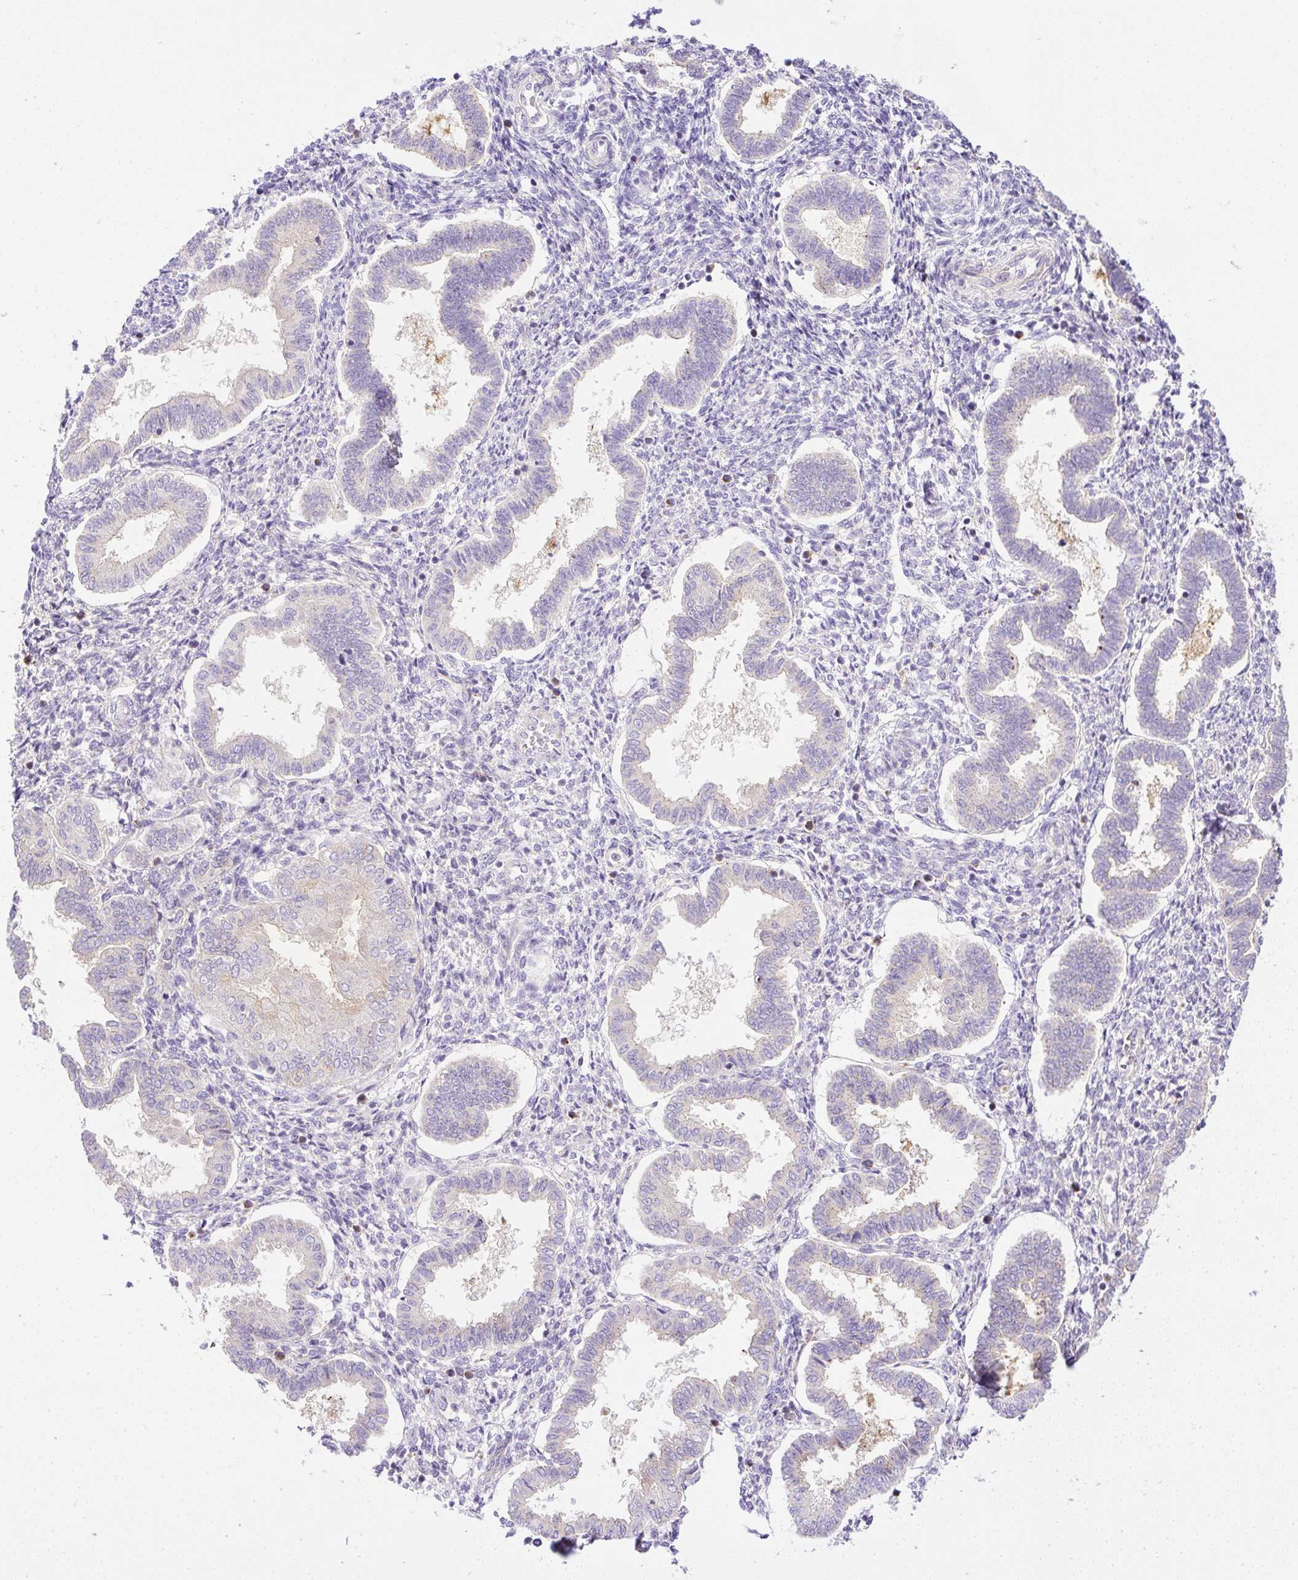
{"staining": {"intensity": "negative", "quantity": "none", "location": "none"}, "tissue": "endometrium", "cell_type": "Cells in endometrial stroma", "image_type": "normal", "snomed": [{"axis": "morphology", "description": "Normal tissue, NOS"}, {"axis": "topography", "description": "Endometrium"}], "caption": "This is an IHC histopathology image of unremarkable endometrium. There is no expression in cells in endometrial stroma.", "gene": "CFAP47", "patient": {"sex": "female", "age": 24}}